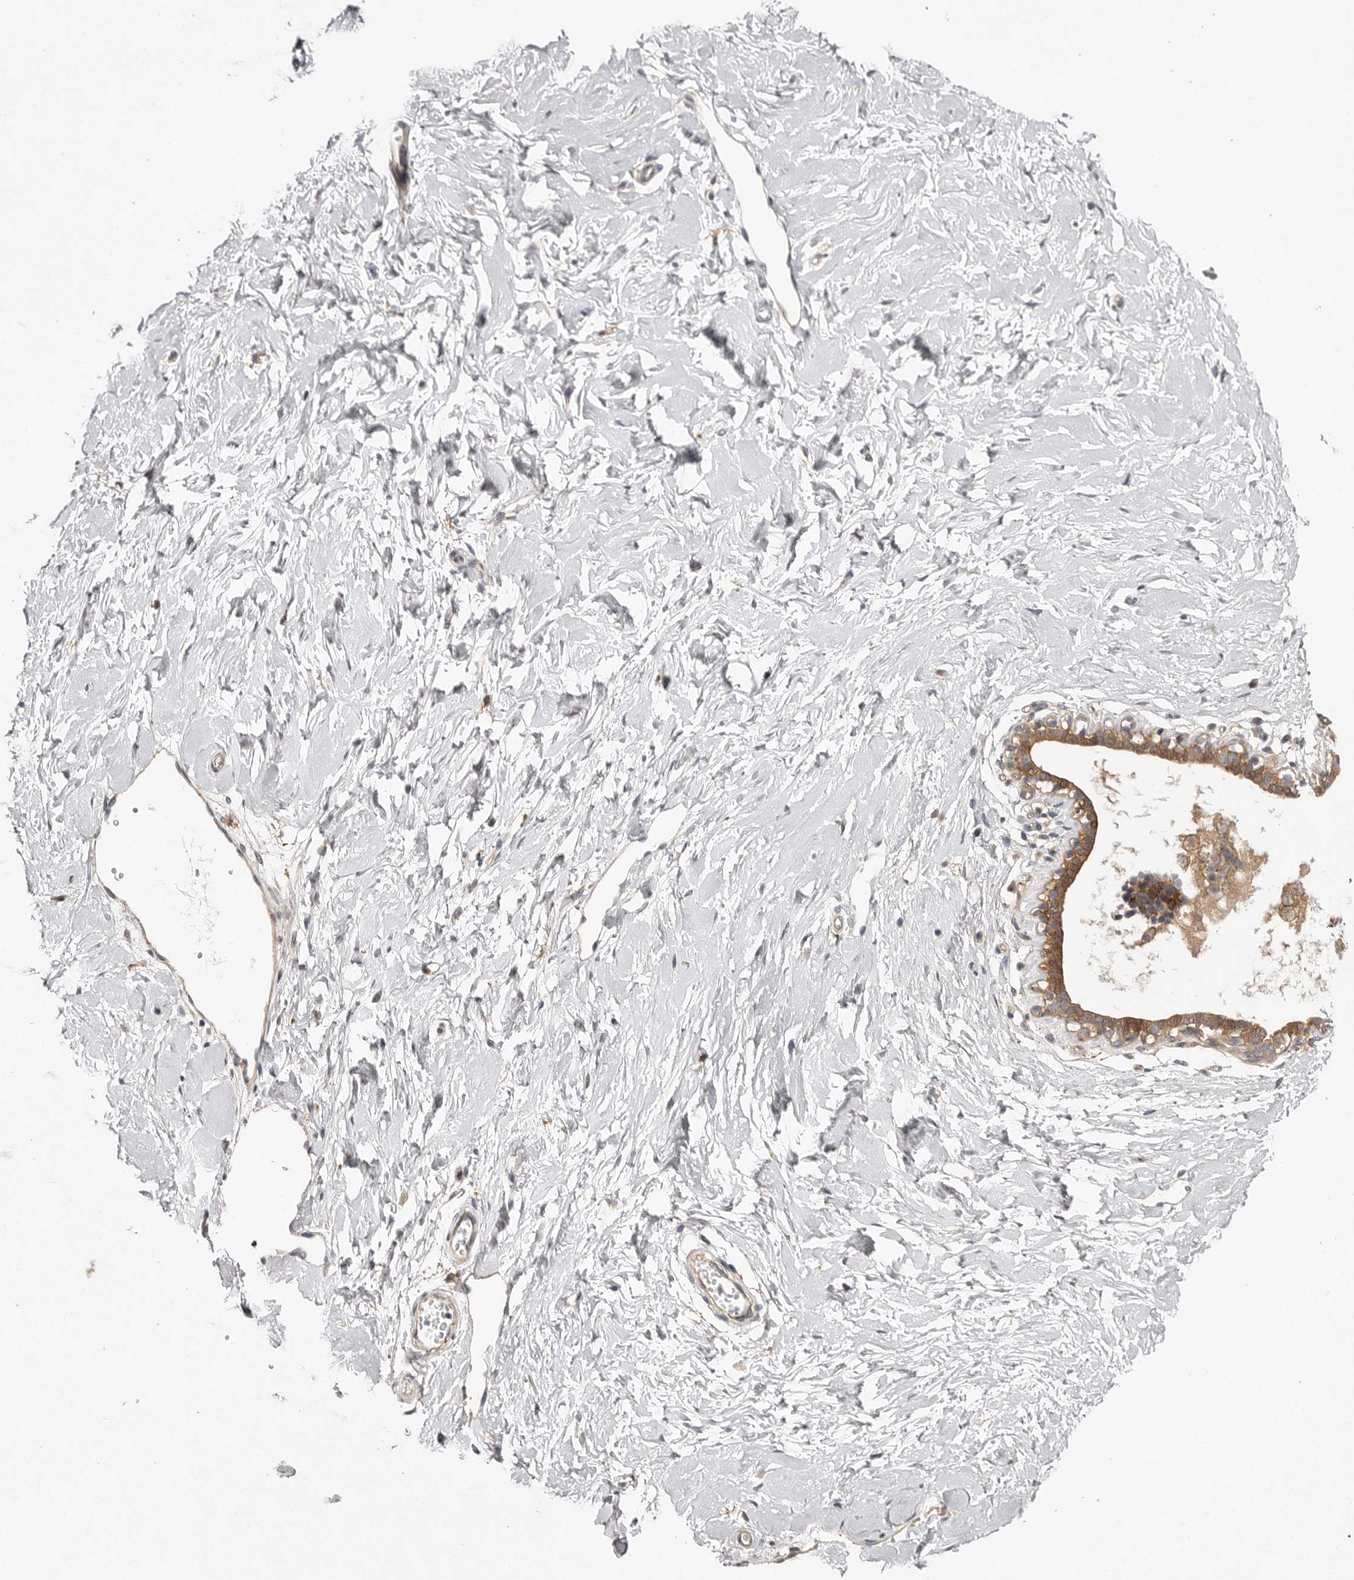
{"staining": {"intensity": "weak", "quantity": ">75%", "location": "cytoplasmic/membranous"}, "tissue": "breast", "cell_type": "Adipocytes", "image_type": "normal", "snomed": [{"axis": "morphology", "description": "Normal tissue, NOS"}, {"axis": "morphology", "description": "Adenoma, NOS"}, {"axis": "topography", "description": "Breast"}], "caption": "IHC (DAB) staining of benign human breast exhibits weak cytoplasmic/membranous protein positivity in approximately >75% of adipocytes.", "gene": "OSBPL9", "patient": {"sex": "female", "age": 23}}